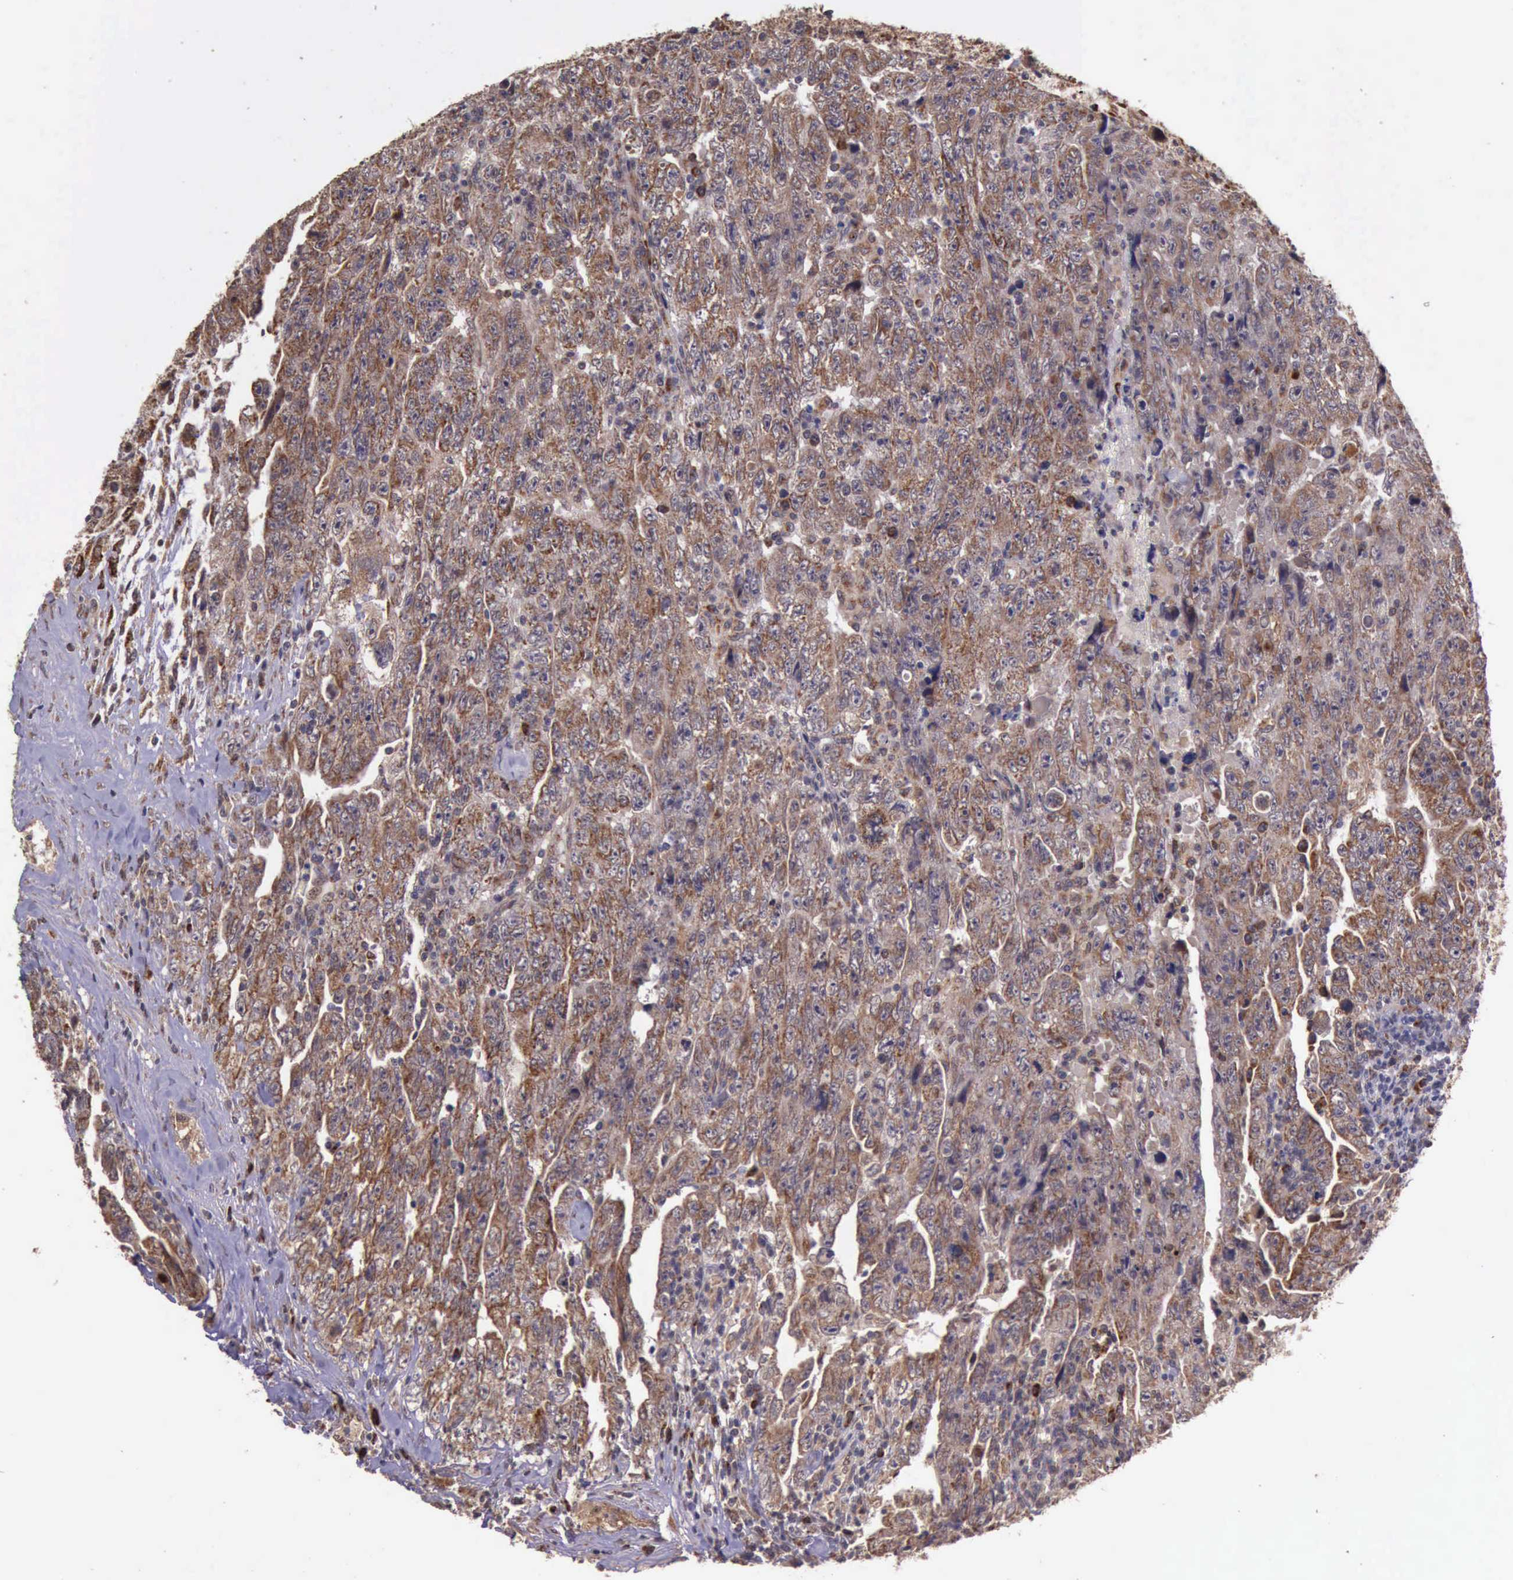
{"staining": {"intensity": "moderate", "quantity": ">75%", "location": "cytoplasmic/membranous"}, "tissue": "testis cancer", "cell_type": "Tumor cells", "image_type": "cancer", "snomed": [{"axis": "morphology", "description": "Carcinoma, Embryonal, NOS"}, {"axis": "topography", "description": "Testis"}], "caption": "A high-resolution image shows IHC staining of testis cancer (embryonal carcinoma), which reveals moderate cytoplasmic/membranous positivity in approximately >75% of tumor cells. Using DAB (brown) and hematoxylin (blue) stains, captured at high magnification using brightfield microscopy.", "gene": "ARMCX3", "patient": {"sex": "male", "age": 28}}